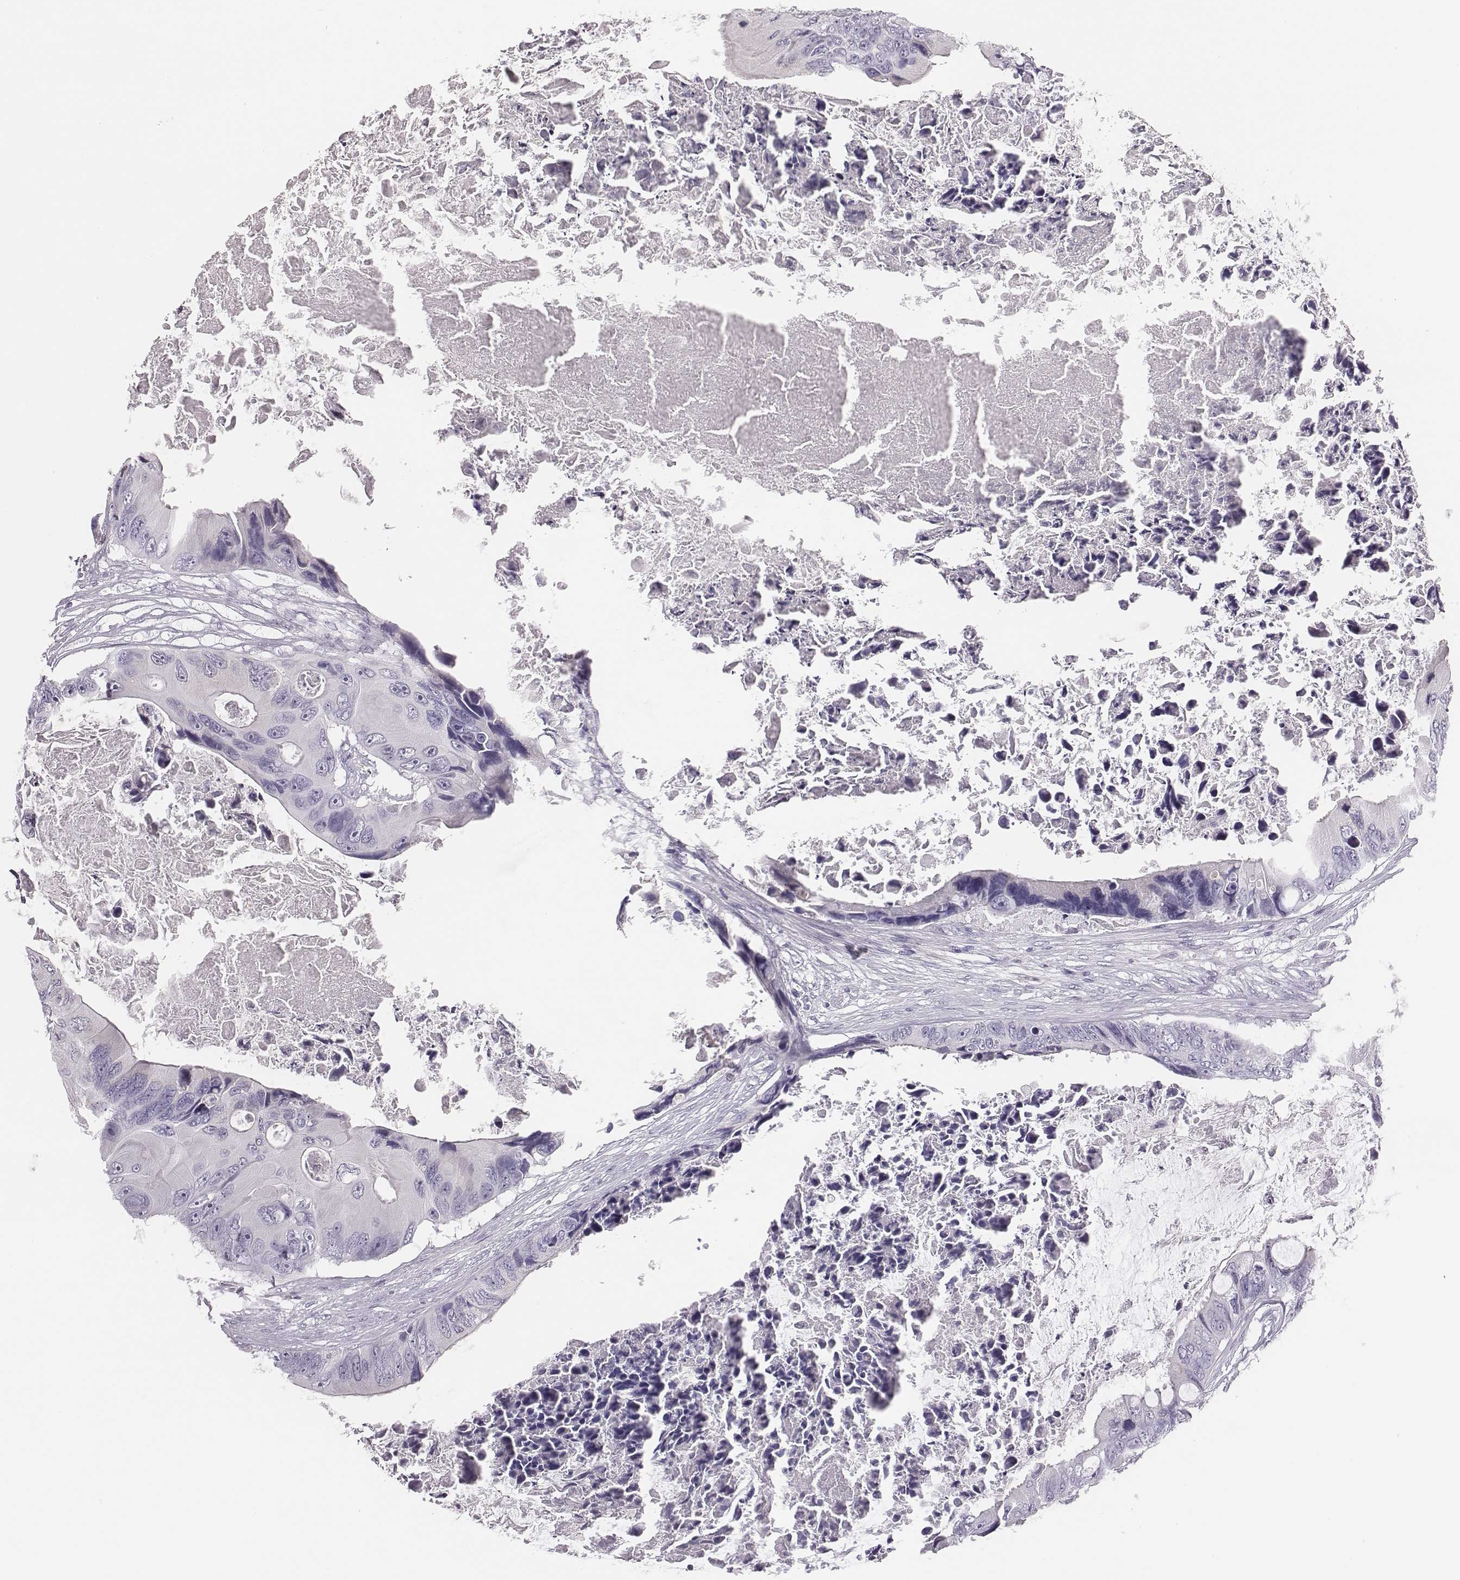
{"staining": {"intensity": "negative", "quantity": "none", "location": "none"}, "tissue": "colorectal cancer", "cell_type": "Tumor cells", "image_type": "cancer", "snomed": [{"axis": "morphology", "description": "Adenocarcinoma, NOS"}, {"axis": "topography", "description": "Rectum"}], "caption": "Immunohistochemical staining of human colorectal cancer demonstrates no significant positivity in tumor cells.", "gene": "ADAM7", "patient": {"sex": "male", "age": 63}}